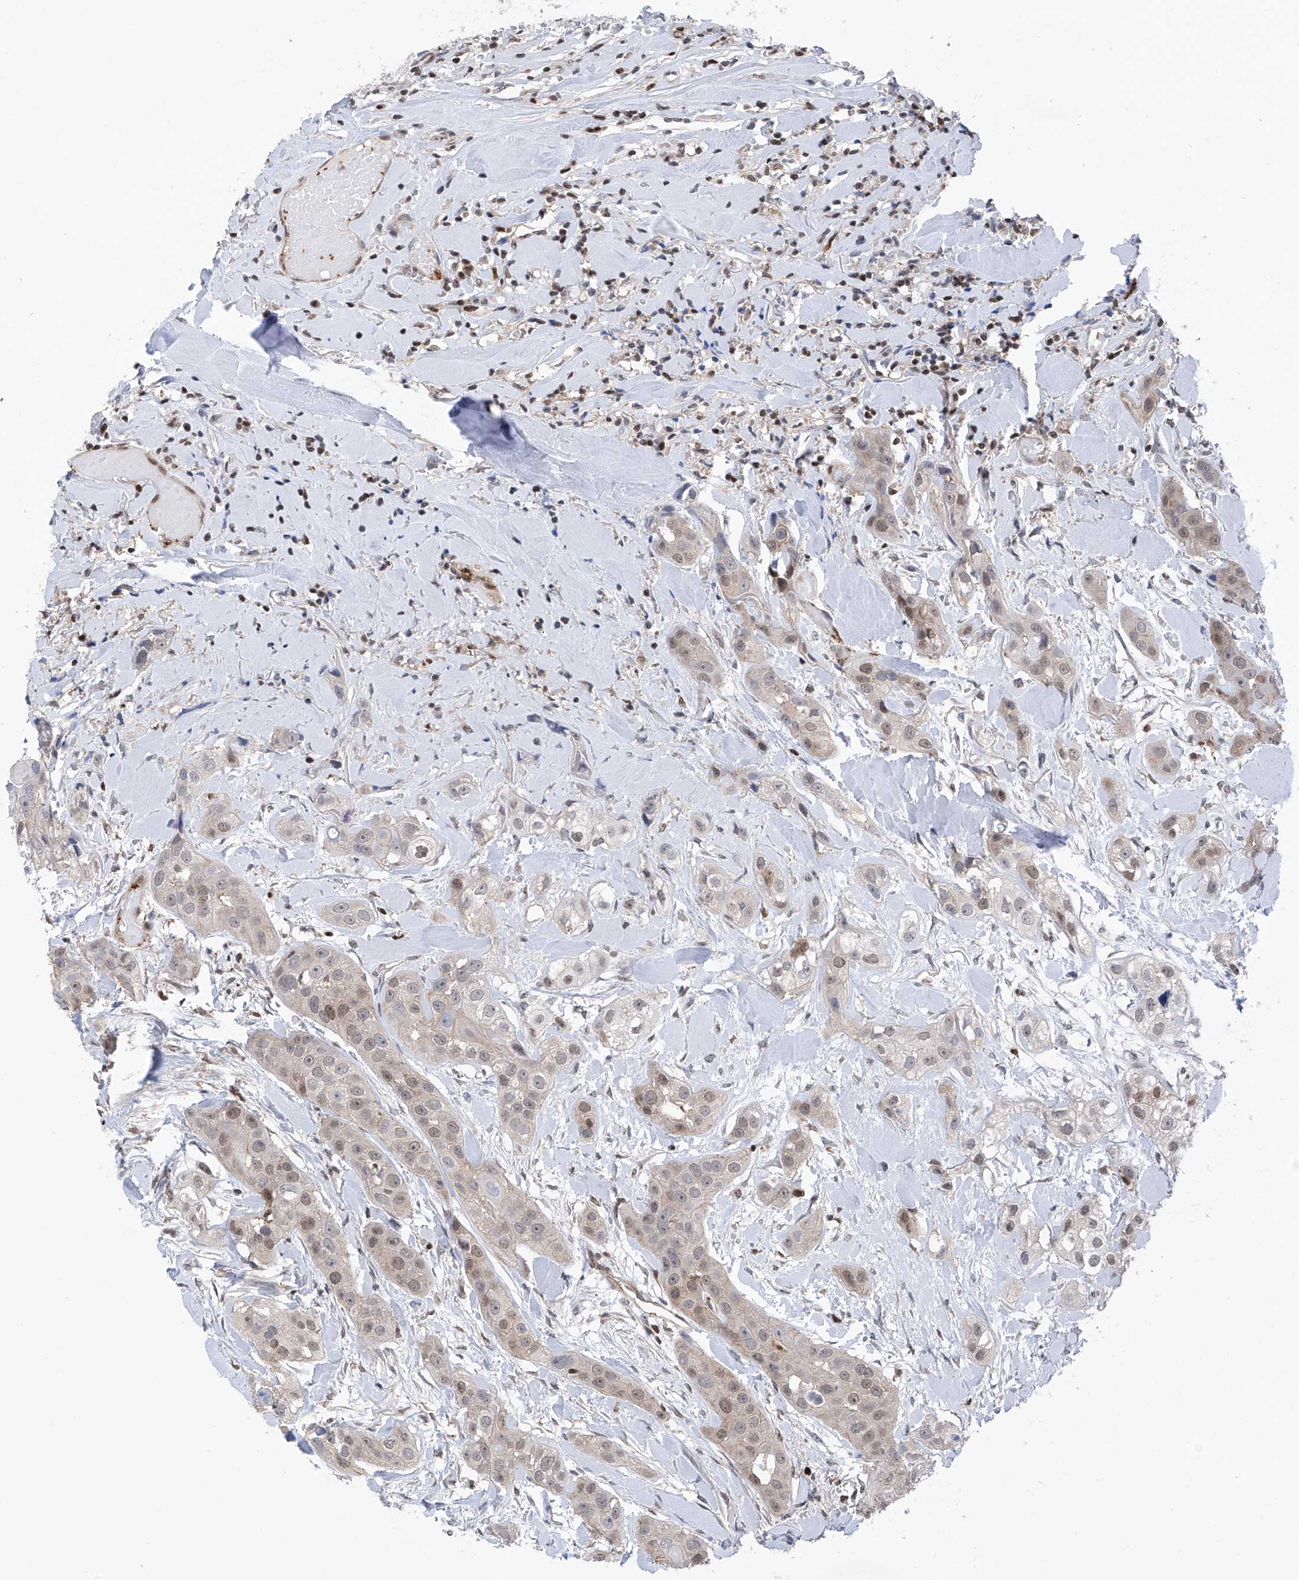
{"staining": {"intensity": "weak", "quantity": "<25%", "location": "nuclear"}, "tissue": "head and neck cancer", "cell_type": "Tumor cells", "image_type": "cancer", "snomed": [{"axis": "morphology", "description": "Normal tissue, NOS"}, {"axis": "morphology", "description": "Squamous cell carcinoma, NOS"}, {"axis": "topography", "description": "Skeletal muscle"}, {"axis": "topography", "description": "Head-Neck"}], "caption": "This micrograph is of head and neck cancer (squamous cell carcinoma) stained with IHC to label a protein in brown with the nuclei are counter-stained blue. There is no positivity in tumor cells.", "gene": "DNAJC9", "patient": {"sex": "male", "age": 51}}